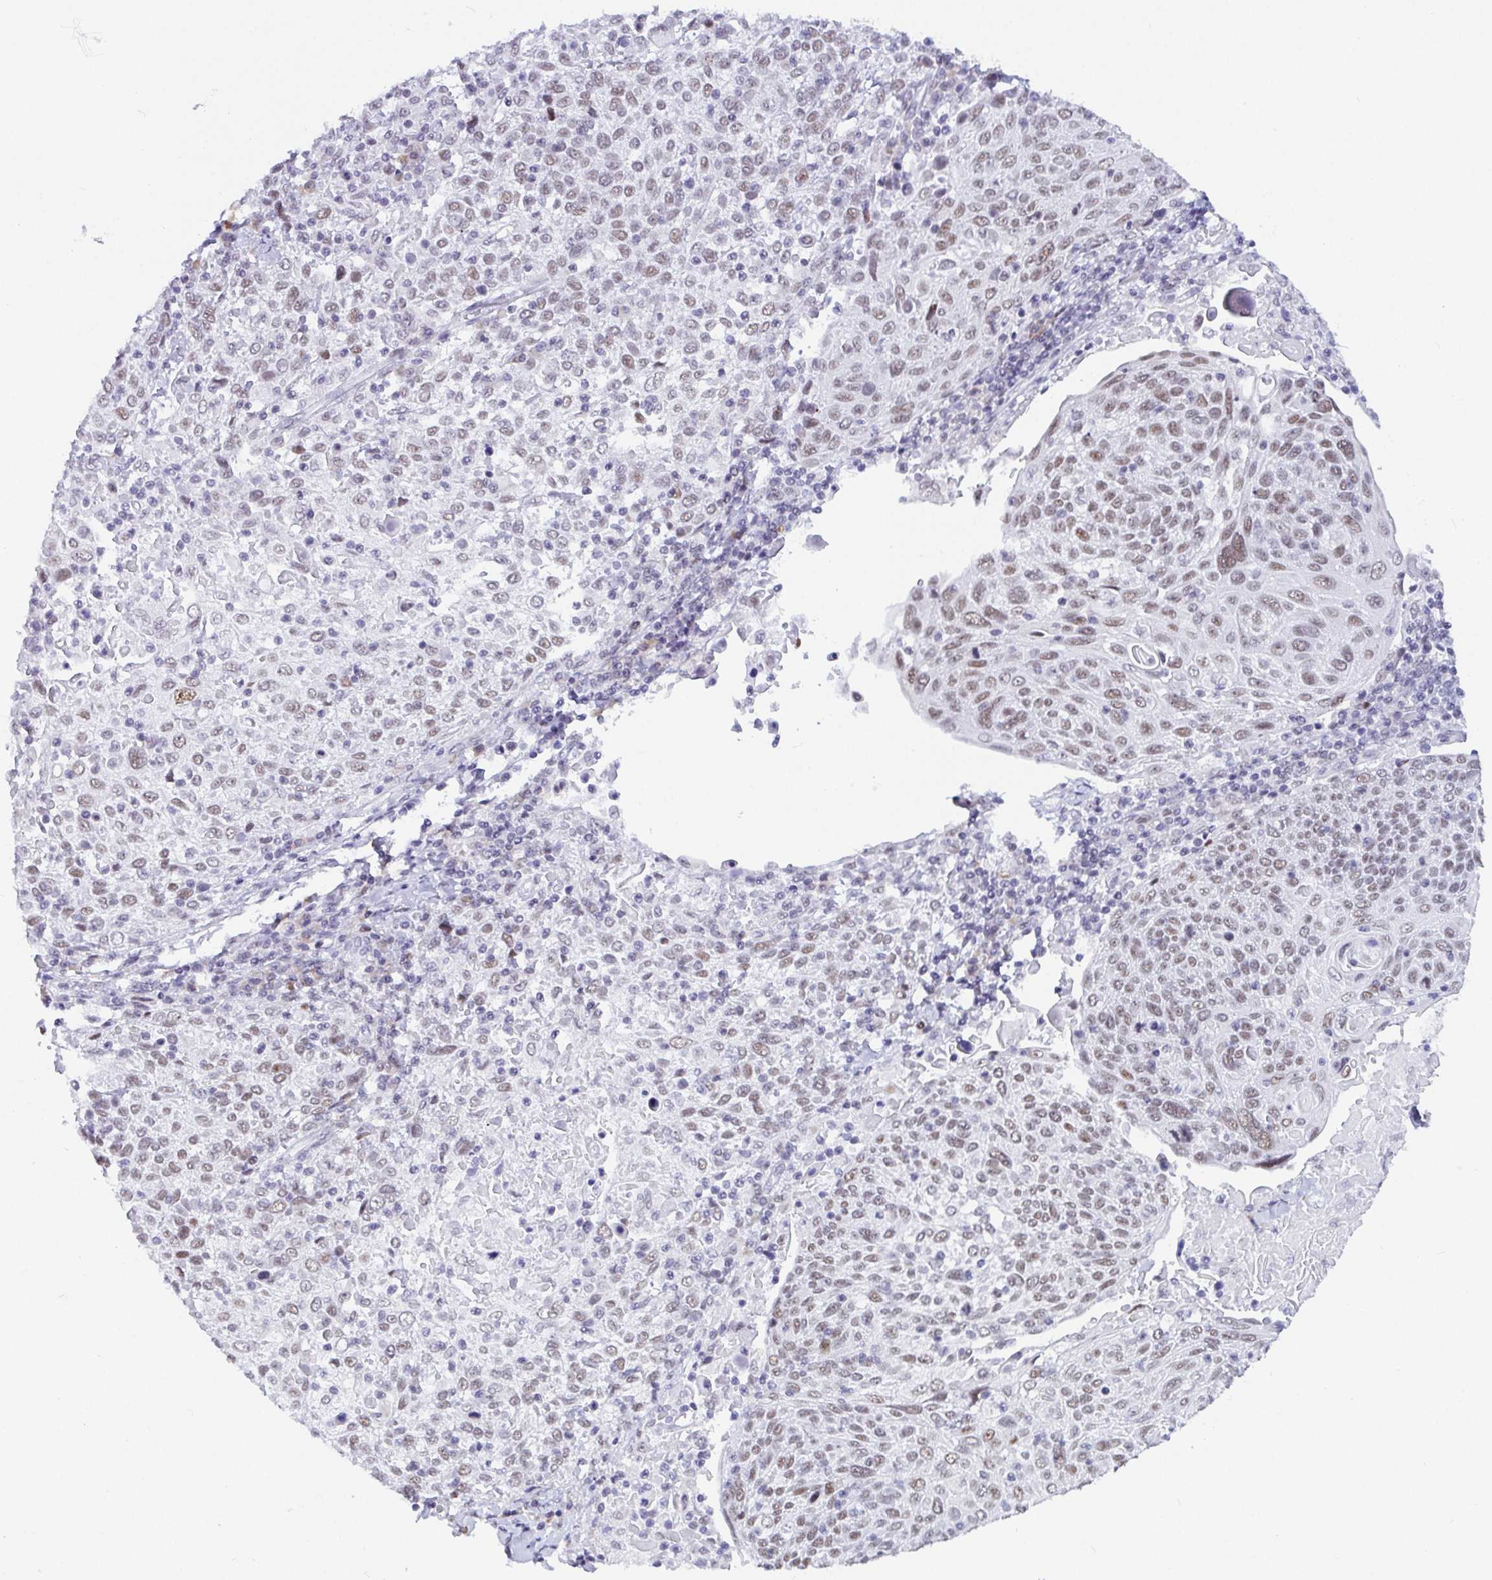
{"staining": {"intensity": "moderate", "quantity": "25%-75%", "location": "nuclear"}, "tissue": "cervical cancer", "cell_type": "Tumor cells", "image_type": "cancer", "snomed": [{"axis": "morphology", "description": "Squamous cell carcinoma, NOS"}, {"axis": "topography", "description": "Cervix"}], "caption": "Brown immunohistochemical staining in cervical squamous cell carcinoma reveals moderate nuclear staining in about 25%-75% of tumor cells.", "gene": "WDR72", "patient": {"sex": "female", "age": 61}}